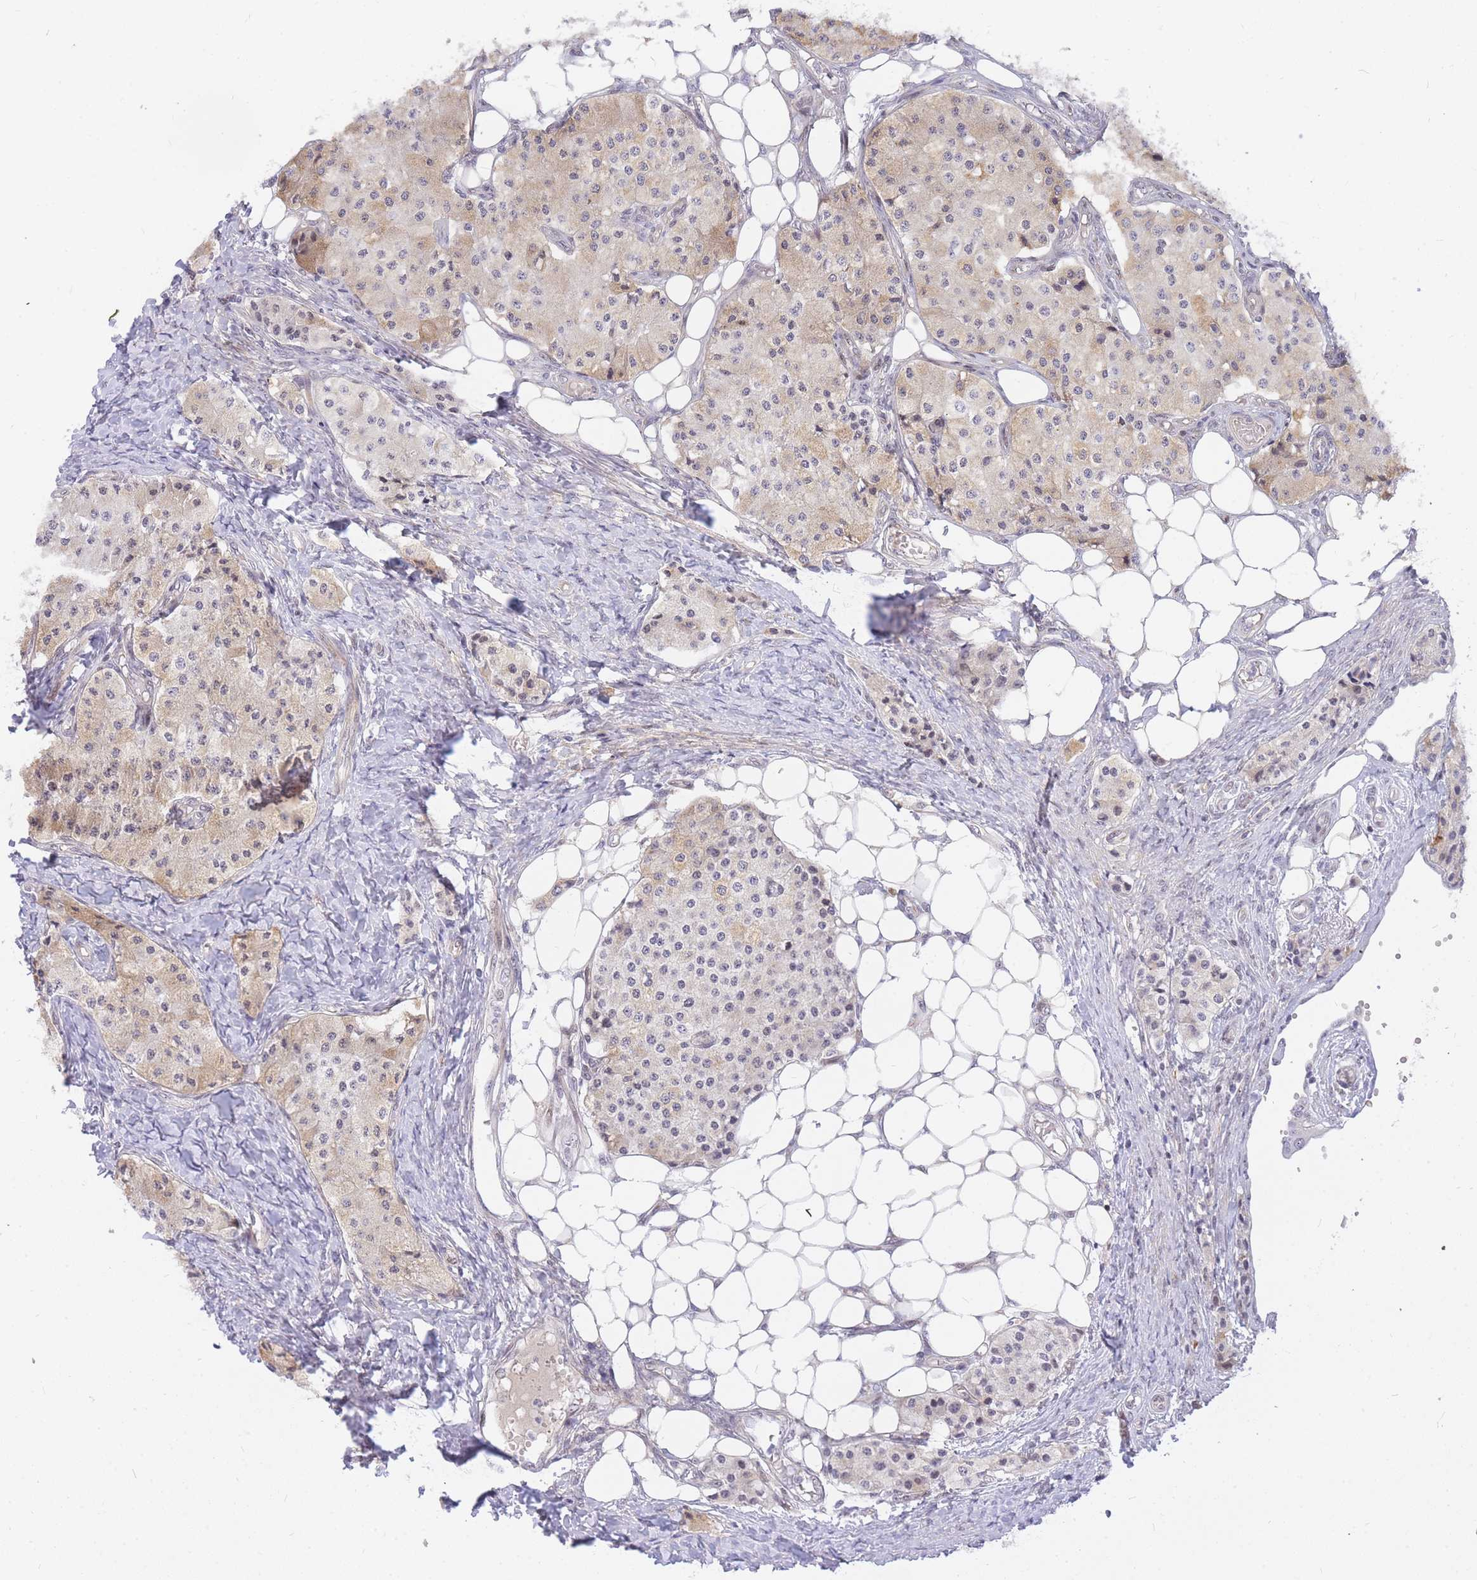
{"staining": {"intensity": "weak", "quantity": "<25%", "location": "cytoplasmic/membranous"}, "tissue": "carcinoid", "cell_type": "Tumor cells", "image_type": "cancer", "snomed": [{"axis": "morphology", "description": "Carcinoid, malignant, NOS"}, {"axis": "topography", "description": "Colon"}], "caption": "Carcinoid stained for a protein using IHC reveals no staining tumor cells.", "gene": "TLE2", "patient": {"sex": "female", "age": 52}}